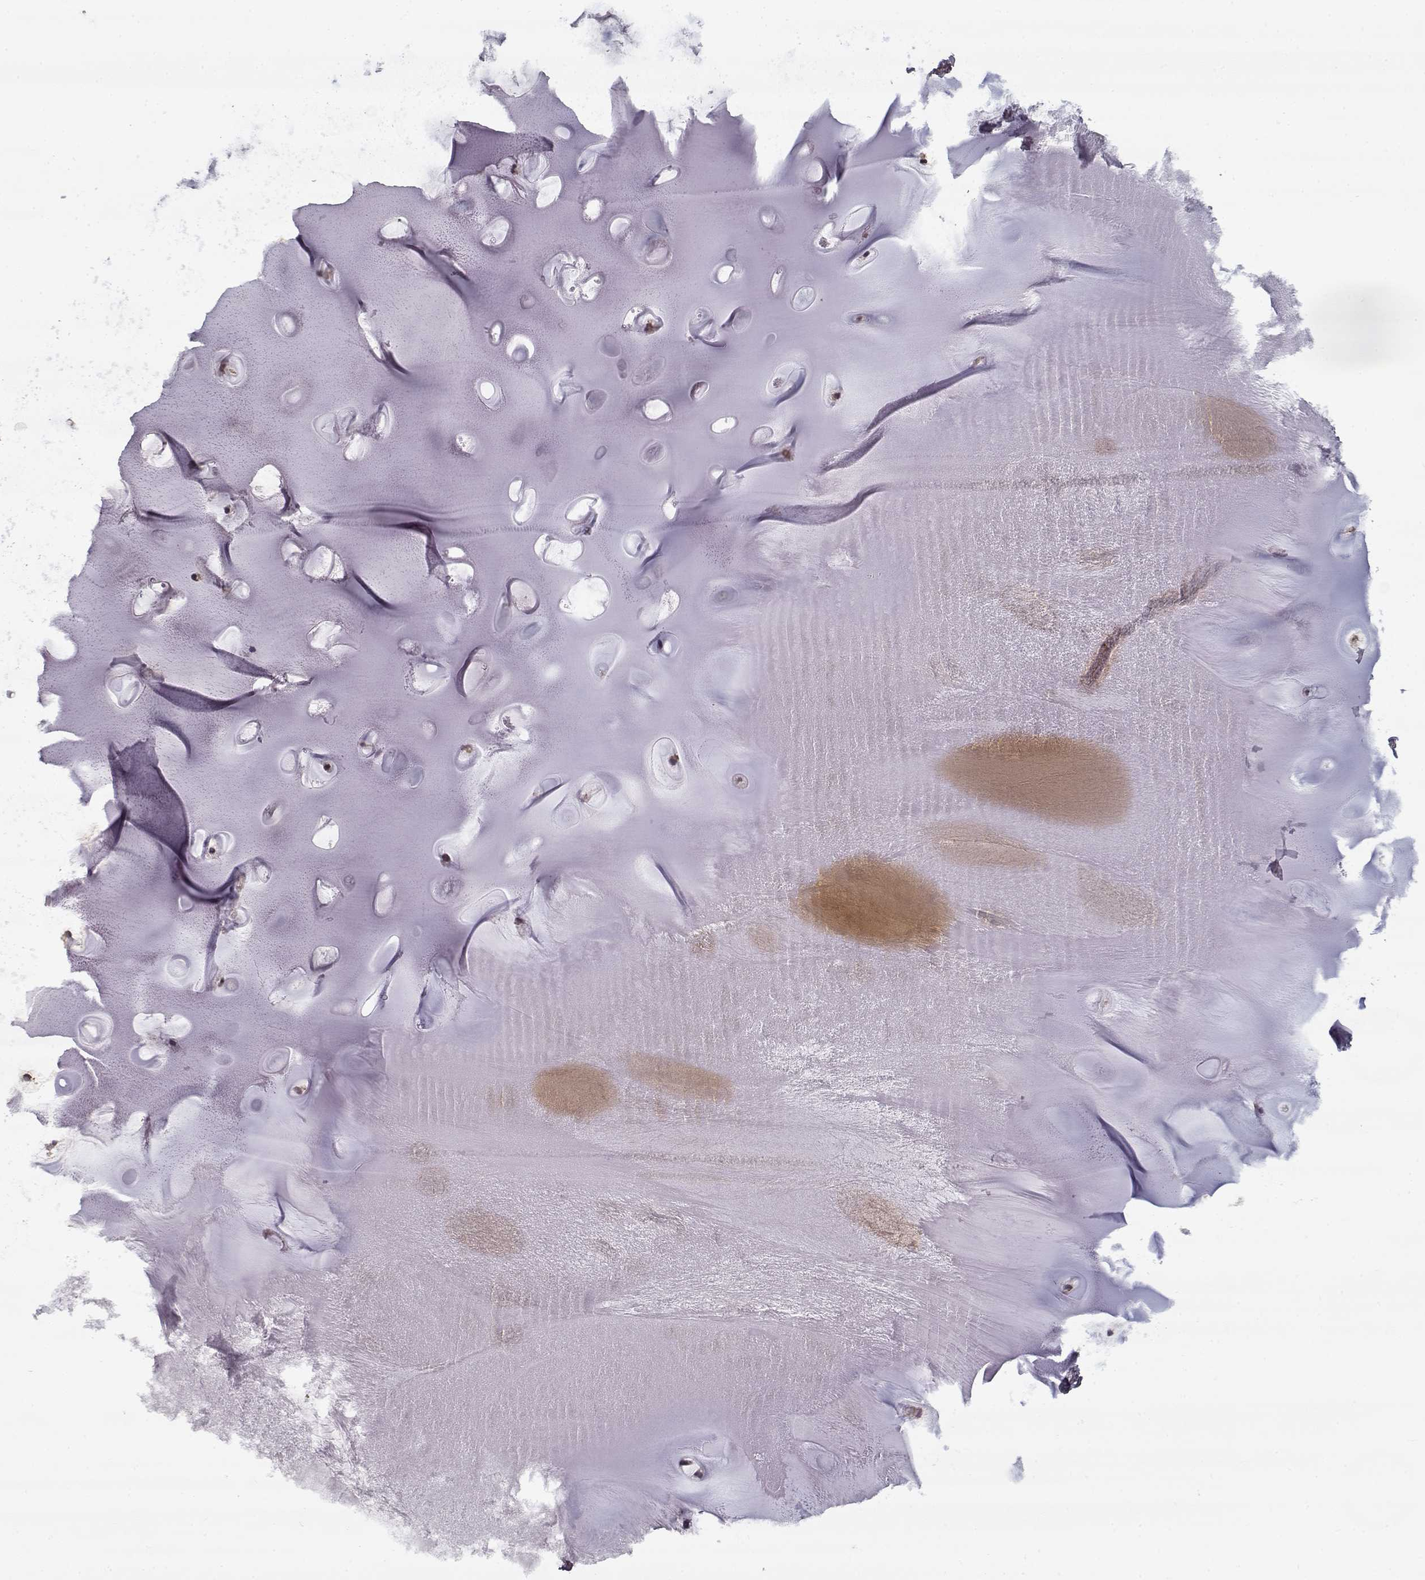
{"staining": {"intensity": "negative", "quantity": "none", "location": "none"}, "tissue": "soft tissue", "cell_type": "Chondrocytes", "image_type": "normal", "snomed": [{"axis": "morphology", "description": "Normal tissue, NOS"}, {"axis": "morphology", "description": "Squamous cell carcinoma, NOS"}, {"axis": "topography", "description": "Cartilage tissue"}, {"axis": "topography", "description": "Lung"}], "caption": "Image shows no protein expression in chondrocytes of unremarkable soft tissue. (DAB (3,3'-diaminobenzidine) immunohistochemistry with hematoxylin counter stain).", "gene": "LAMA2", "patient": {"sex": "male", "age": 66}}